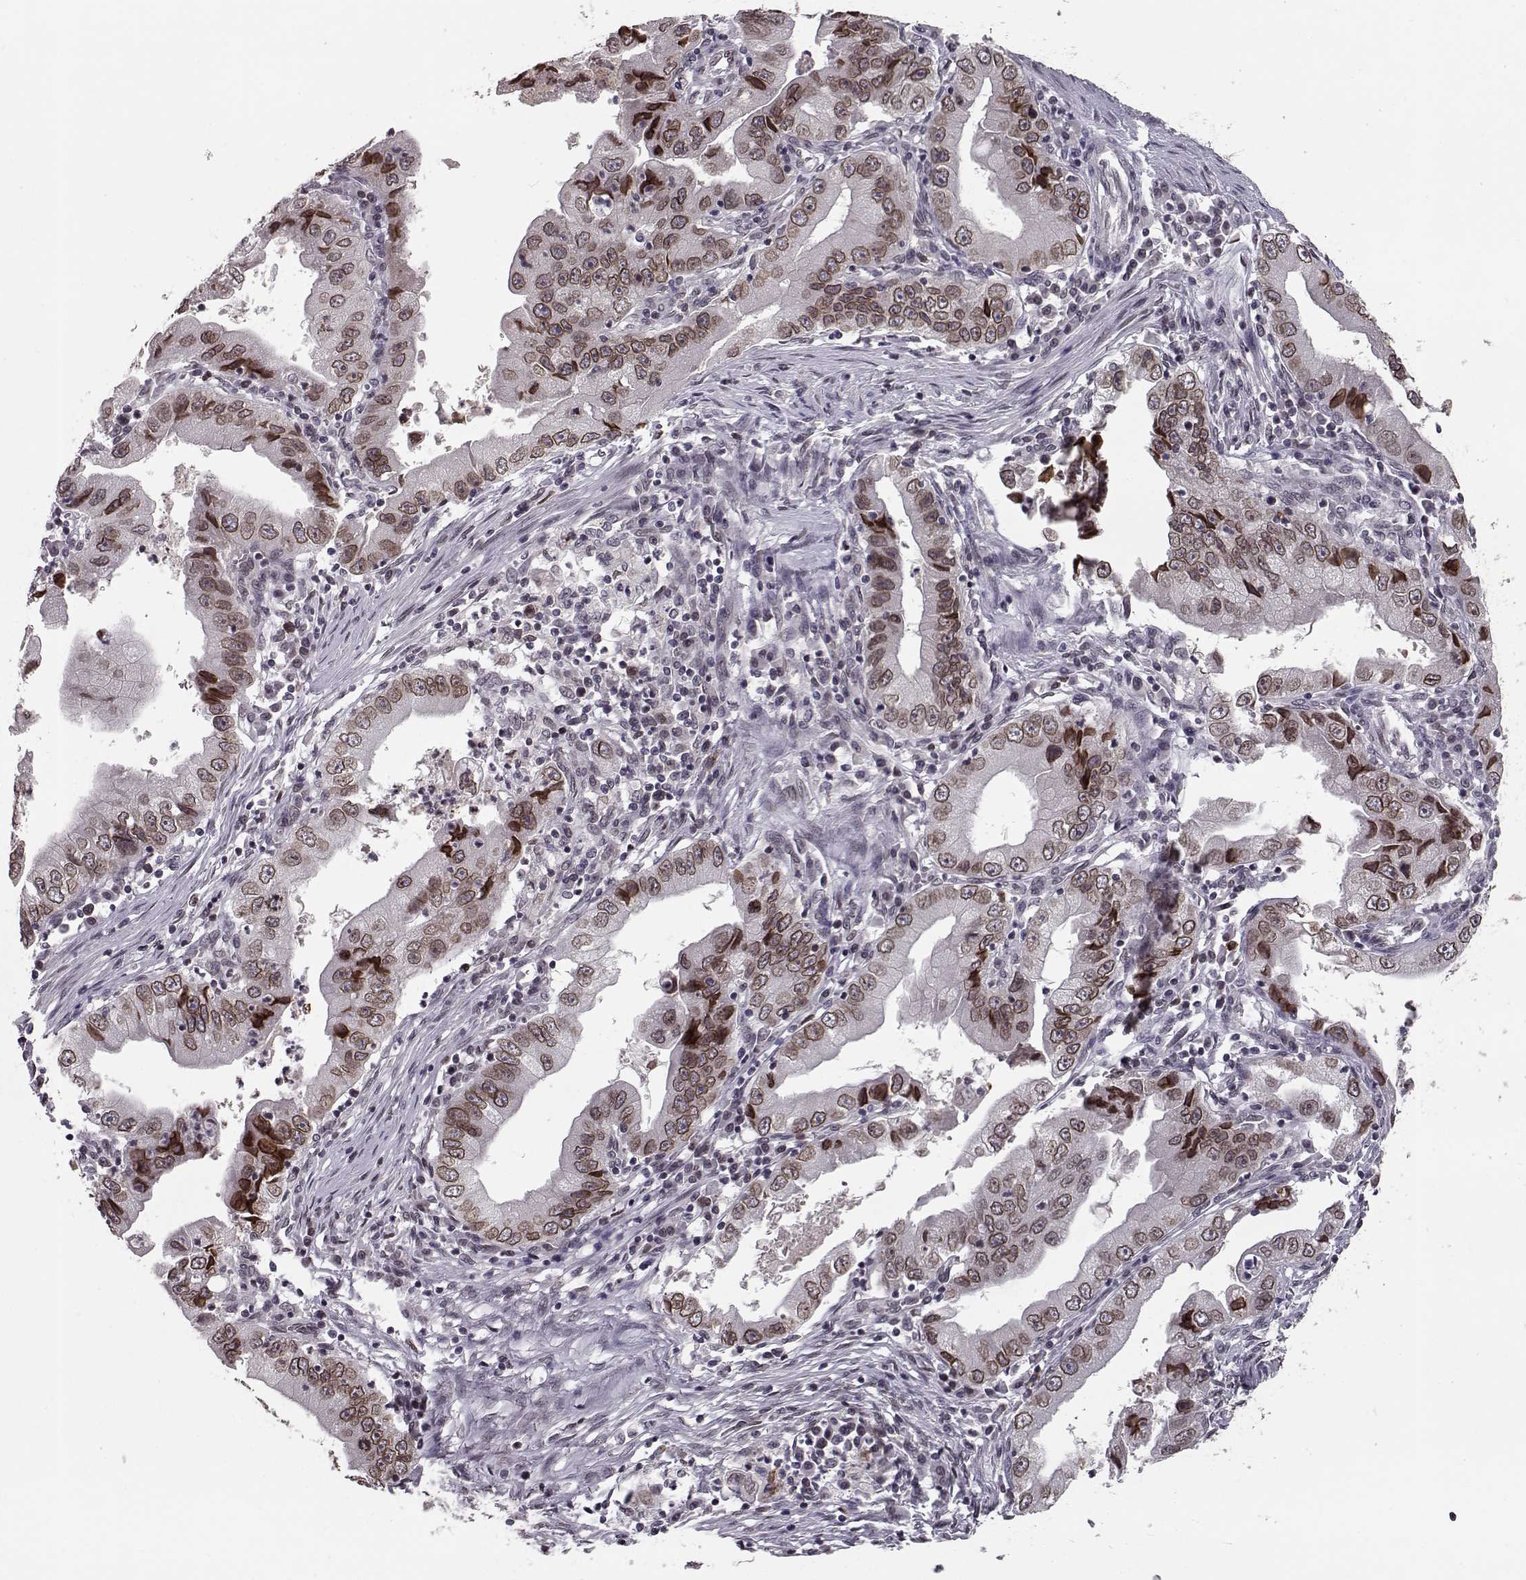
{"staining": {"intensity": "moderate", "quantity": ">75%", "location": "cytoplasmic/membranous,nuclear"}, "tissue": "stomach cancer", "cell_type": "Tumor cells", "image_type": "cancer", "snomed": [{"axis": "morphology", "description": "Adenocarcinoma, NOS"}, {"axis": "topography", "description": "Stomach"}], "caption": "IHC photomicrograph of neoplastic tissue: human adenocarcinoma (stomach) stained using immunohistochemistry (IHC) demonstrates medium levels of moderate protein expression localized specifically in the cytoplasmic/membranous and nuclear of tumor cells, appearing as a cytoplasmic/membranous and nuclear brown color.", "gene": "NUP37", "patient": {"sex": "male", "age": 76}}